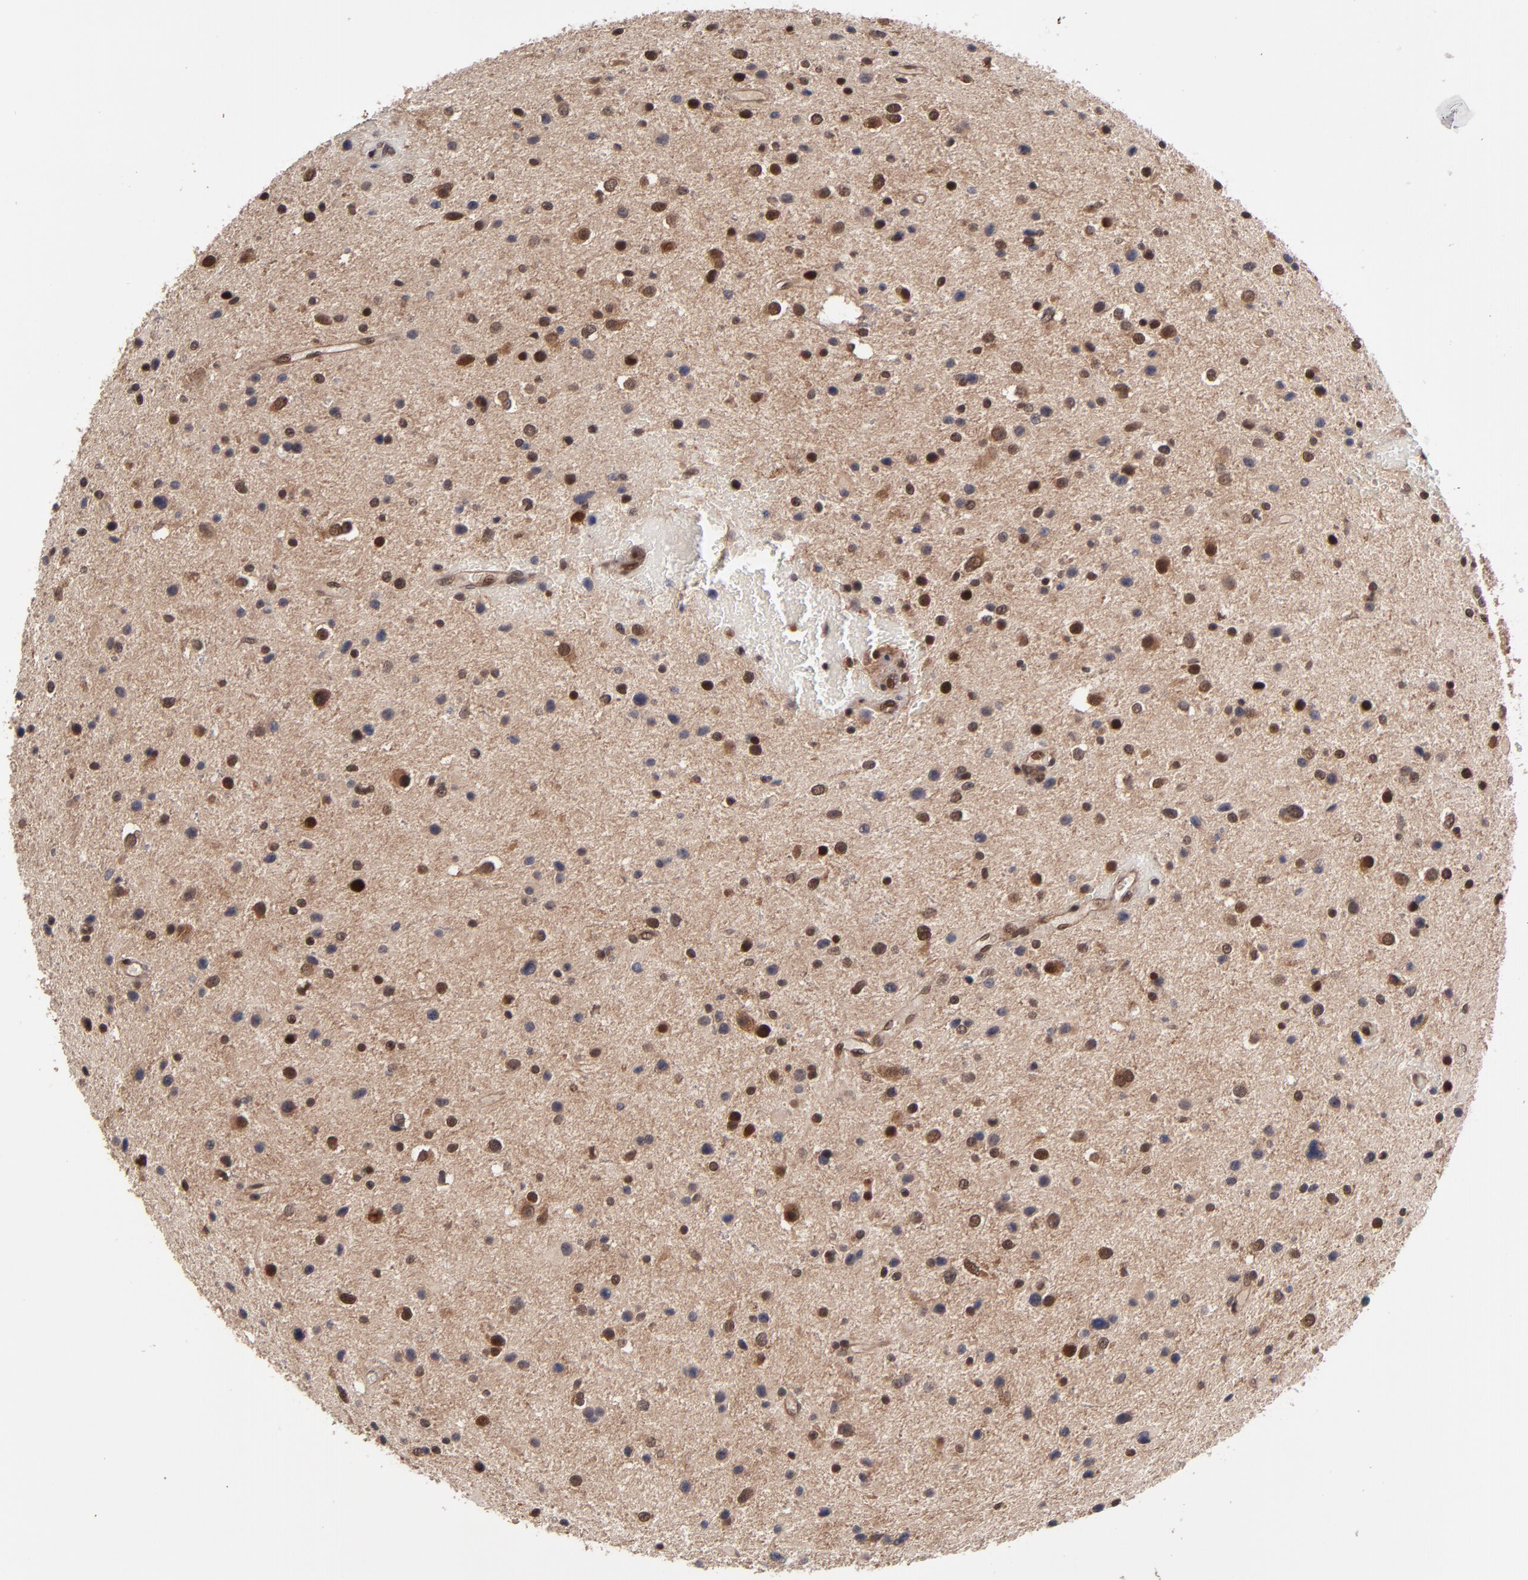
{"staining": {"intensity": "moderate", "quantity": "25%-75%", "location": "nuclear"}, "tissue": "glioma", "cell_type": "Tumor cells", "image_type": "cancer", "snomed": [{"axis": "morphology", "description": "Glioma, malignant, Low grade"}, {"axis": "topography", "description": "Brain"}], "caption": "This image displays immunohistochemistry (IHC) staining of human malignant low-grade glioma, with medium moderate nuclear staining in approximately 25%-75% of tumor cells.", "gene": "CUL5", "patient": {"sex": "female", "age": 32}}